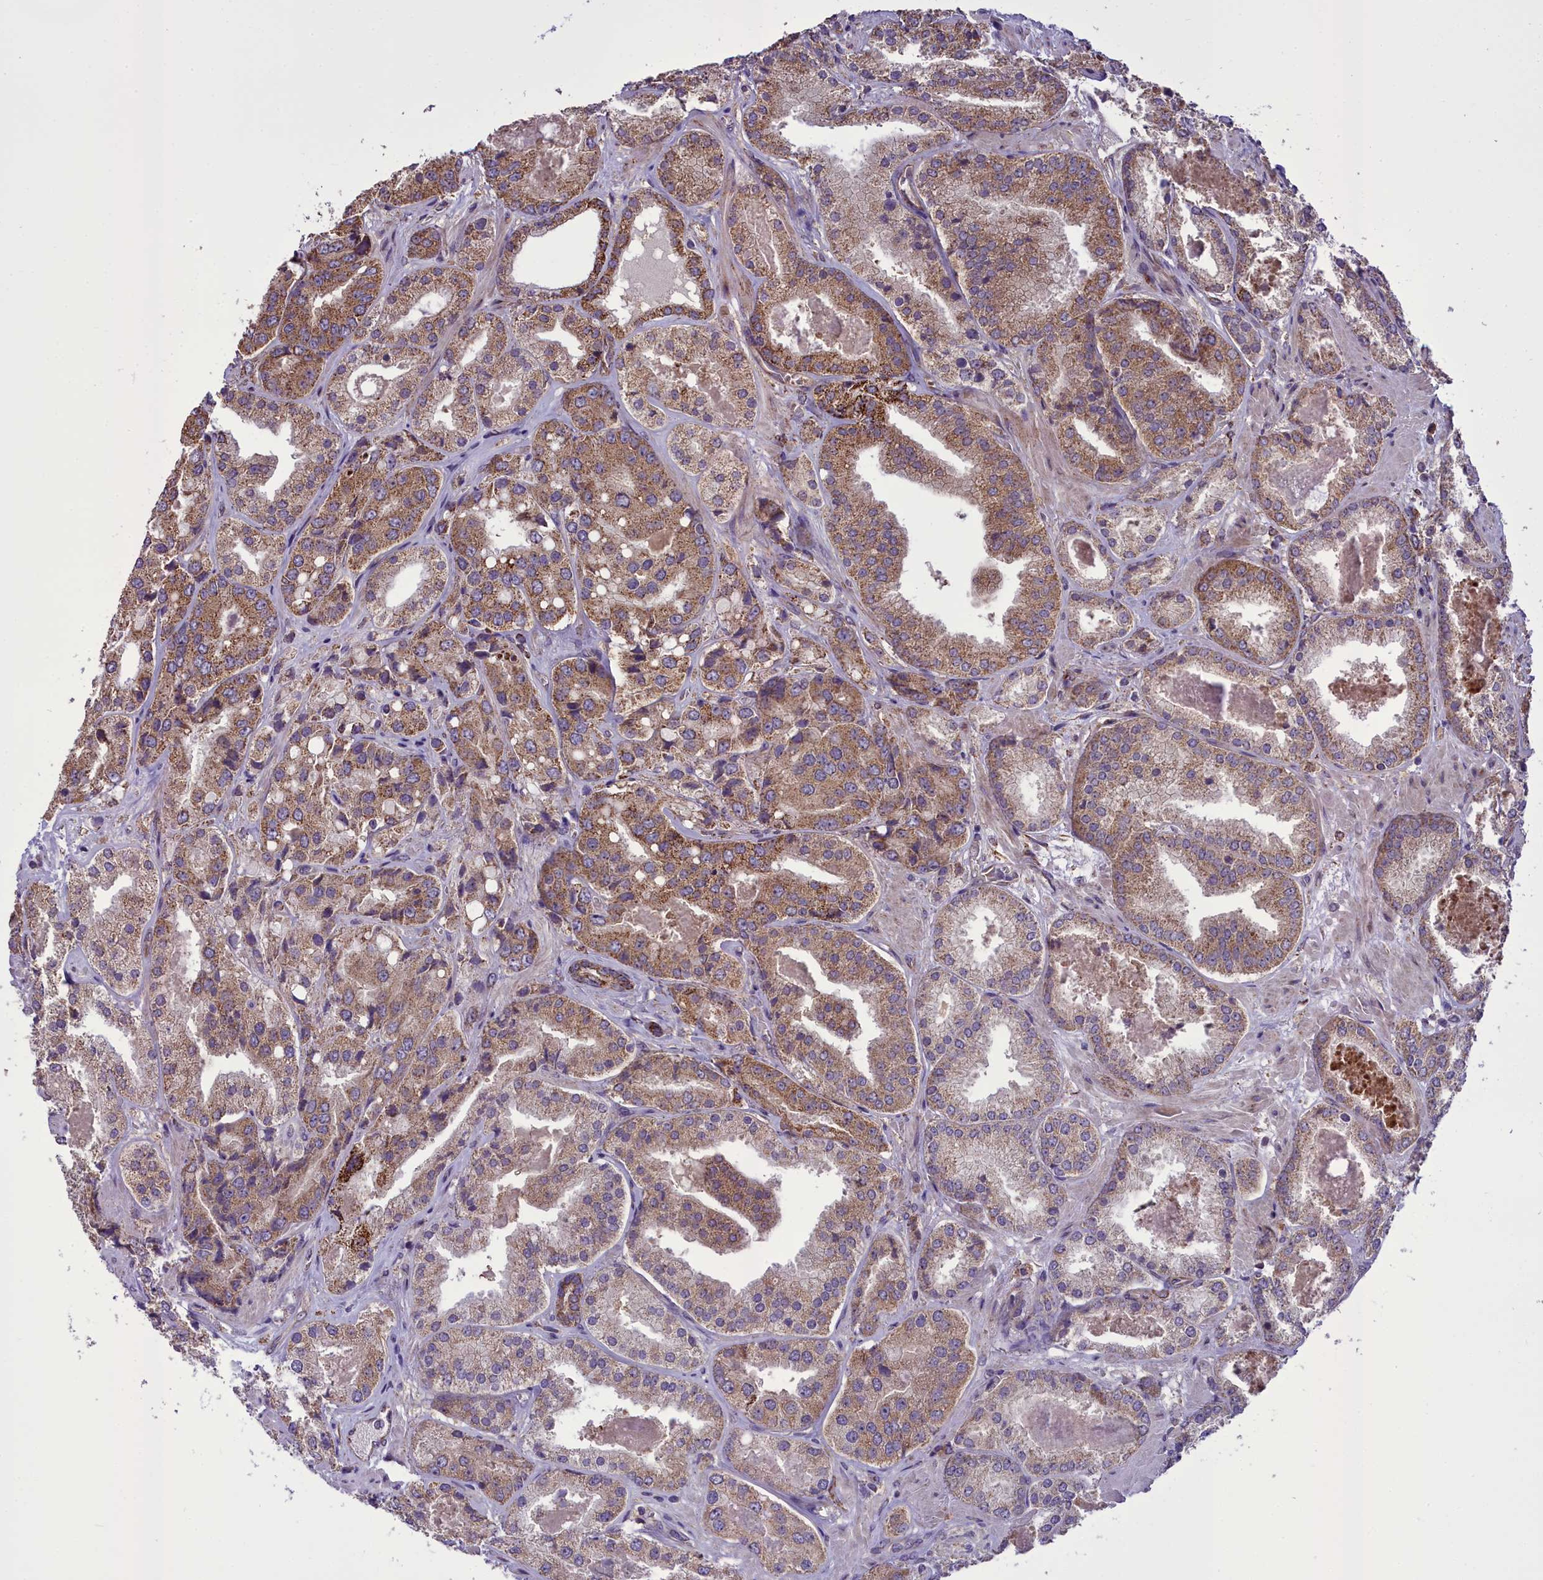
{"staining": {"intensity": "moderate", "quantity": ">75%", "location": "cytoplasmic/membranous"}, "tissue": "prostate cancer", "cell_type": "Tumor cells", "image_type": "cancer", "snomed": [{"axis": "morphology", "description": "Adenocarcinoma, High grade"}, {"axis": "topography", "description": "Prostate"}], "caption": "This micrograph exhibits IHC staining of human prostate cancer, with medium moderate cytoplasmic/membranous staining in about >75% of tumor cells.", "gene": "TBC1D24", "patient": {"sex": "male", "age": 63}}